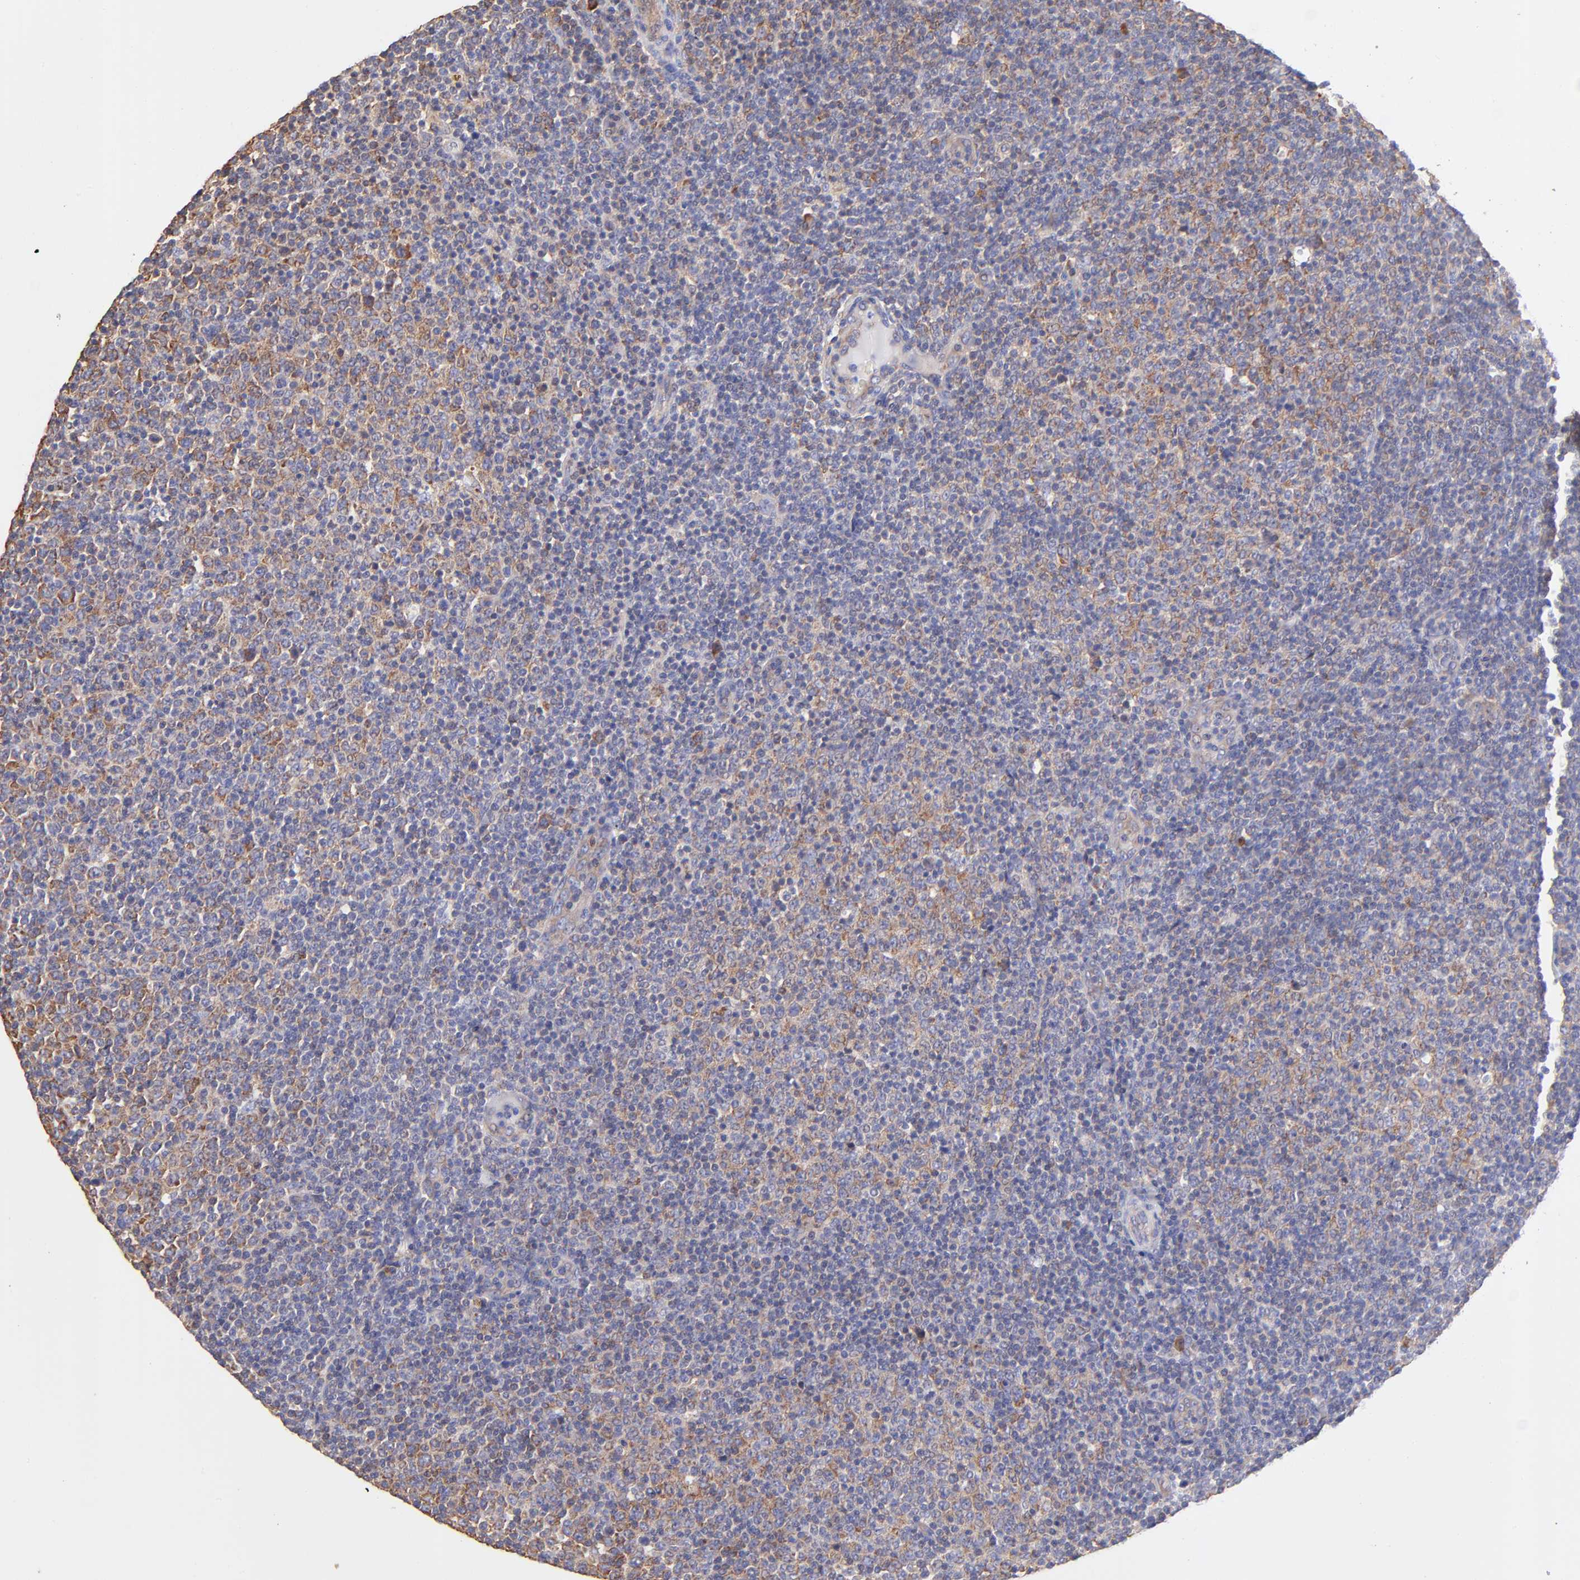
{"staining": {"intensity": "moderate", "quantity": "25%-75%", "location": "cytoplasmic/membranous"}, "tissue": "lymphoma", "cell_type": "Tumor cells", "image_type": "cancer", "snomed": [{"axis": "morphology", "description": "Malignant lymphoma, non-Hodgkin's type, Low grade"}, {"axis": "topography", "description": "Lymph node"}], "caption": "Lymphoma tissue reveals moderate cytoplasmic/membranous expression in about 25%-75% of tumor cells", "gene": "RPL30", "patient": {"sex": "male", "age": 70}}